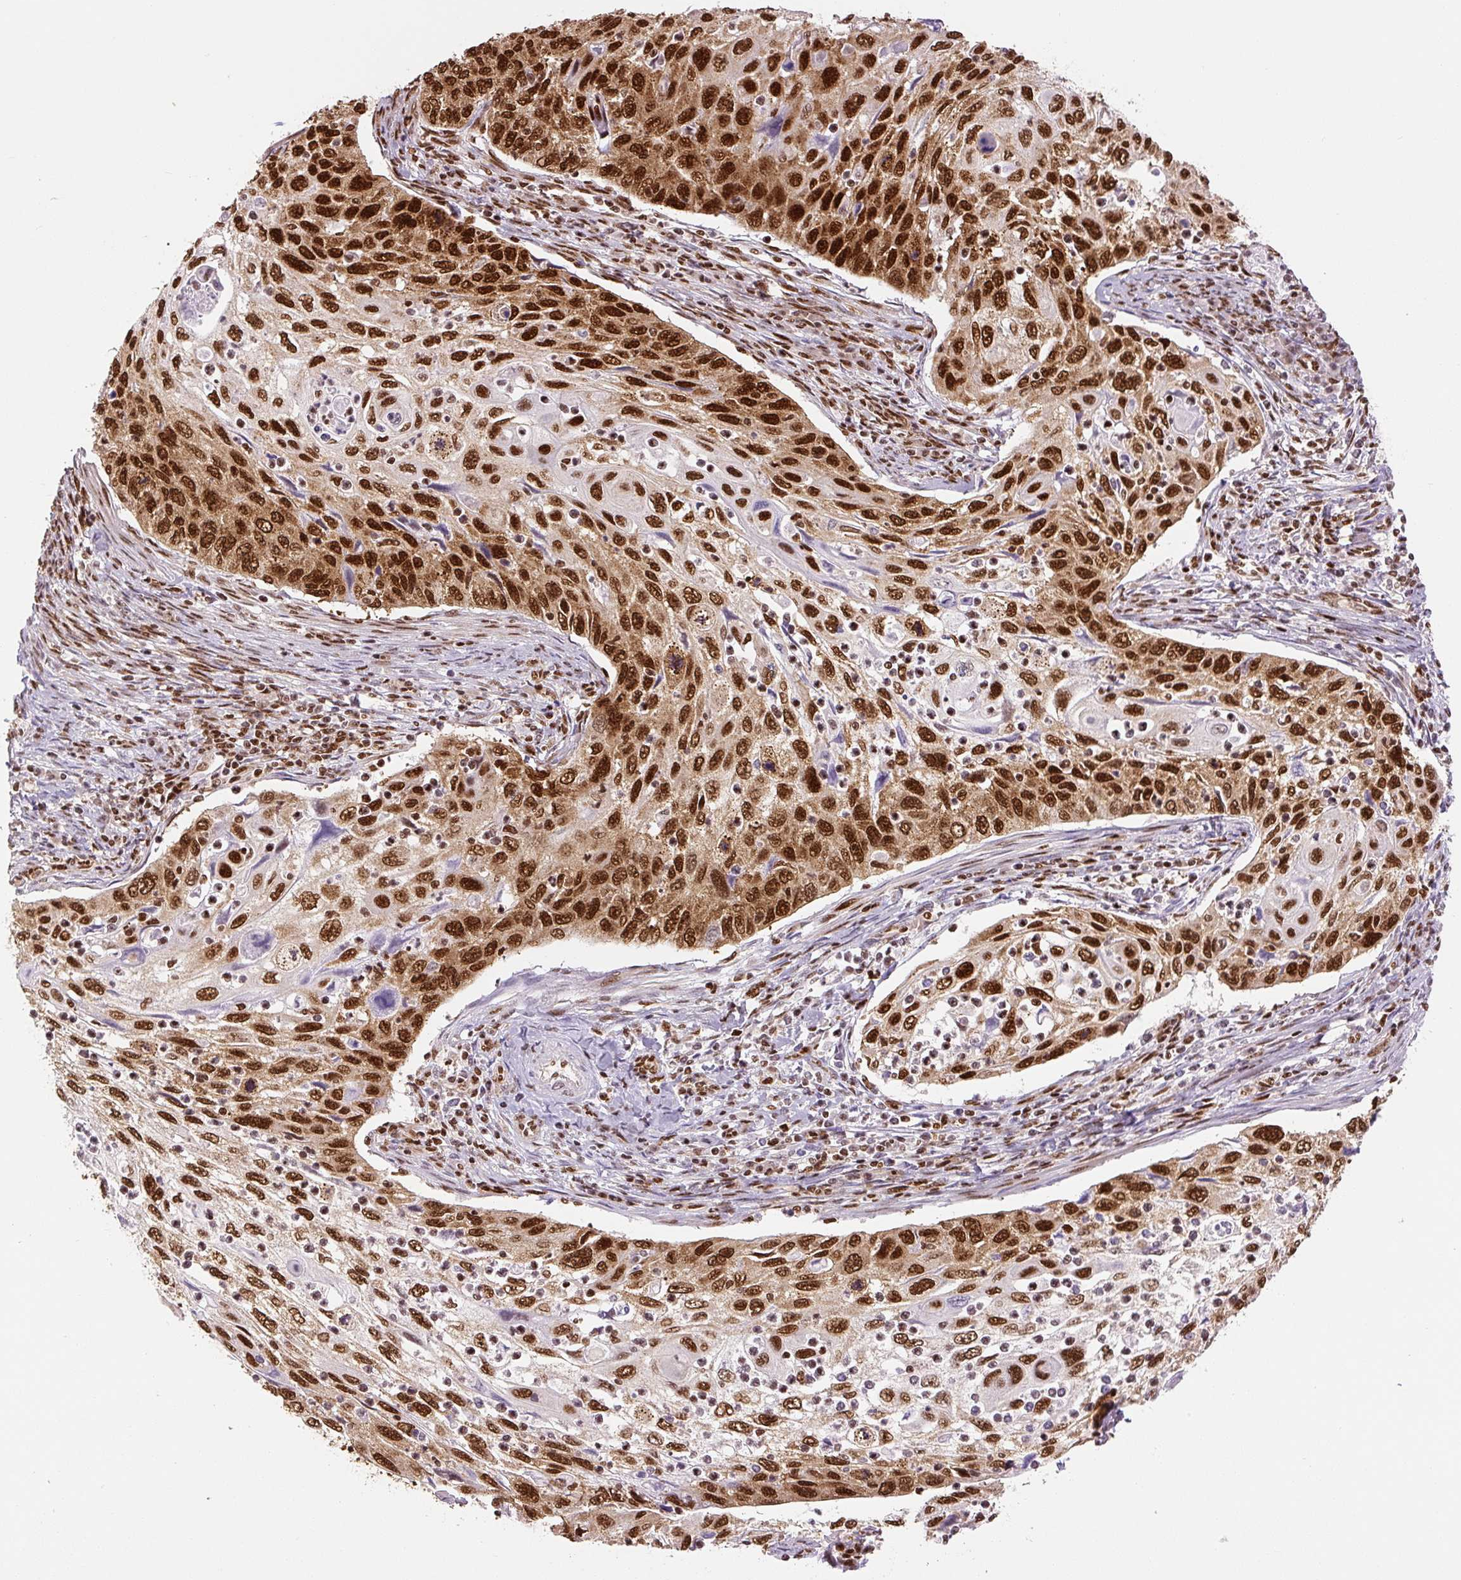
{"staining": {"intensity": "strong", "quantity": ">75%", "location": "nuclear"}, "tissue": "cervical cancer", "cell_type": "Tumor cells", "image_type": "cancer", "snomed": [{"axis": "morphology", "description": "Squamous cell carcinoma, NOS"}, {"axis": "topography", "description": "Cervix"}], "caption": "An image of cervical cancer stained for a protein displays strong nuclear brown staining in tumor cells.", "gene": "FUS", "patient": {"sex": "female", "age": 70}}